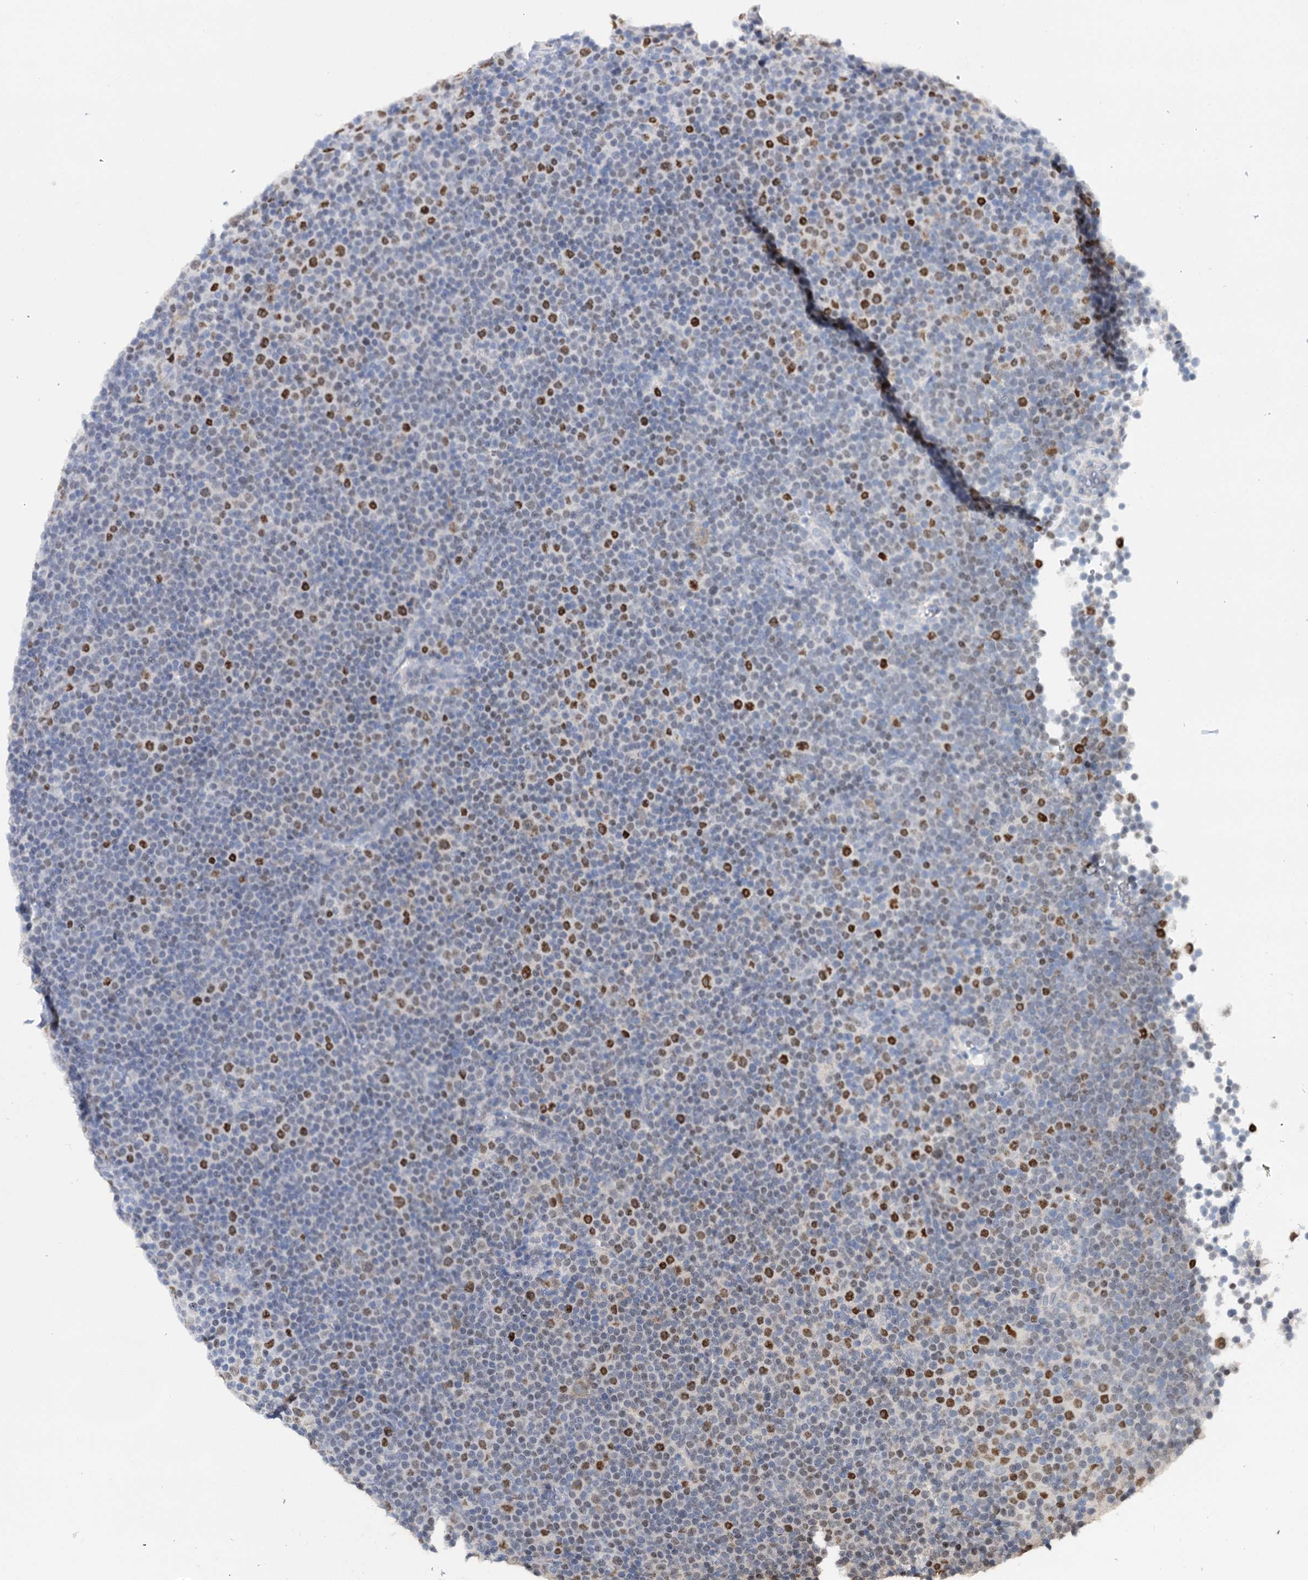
{"staining": {"intensity": "moderate", "quantity": "25%-75%", "location": "cytoplasmic/membranous"}, "tissue": "lymphoma", "cell_type": "Tumor cells", "image_type": "cancer", "snomed": [{"axis": "morphology", "description": "Malignant lymphoma, non-Hodgkin's type, Low grade"}, {"axis": "topography", "description": "Lymph node"}], "caption": "Human lymphoma stained with a brown dye demonstrates moderate cytoplasmic/membranous positive expression in approximately 25%-75% of tumor cells.", "gene": "TP53", "patient": {"sex": "female", "age": 67}}